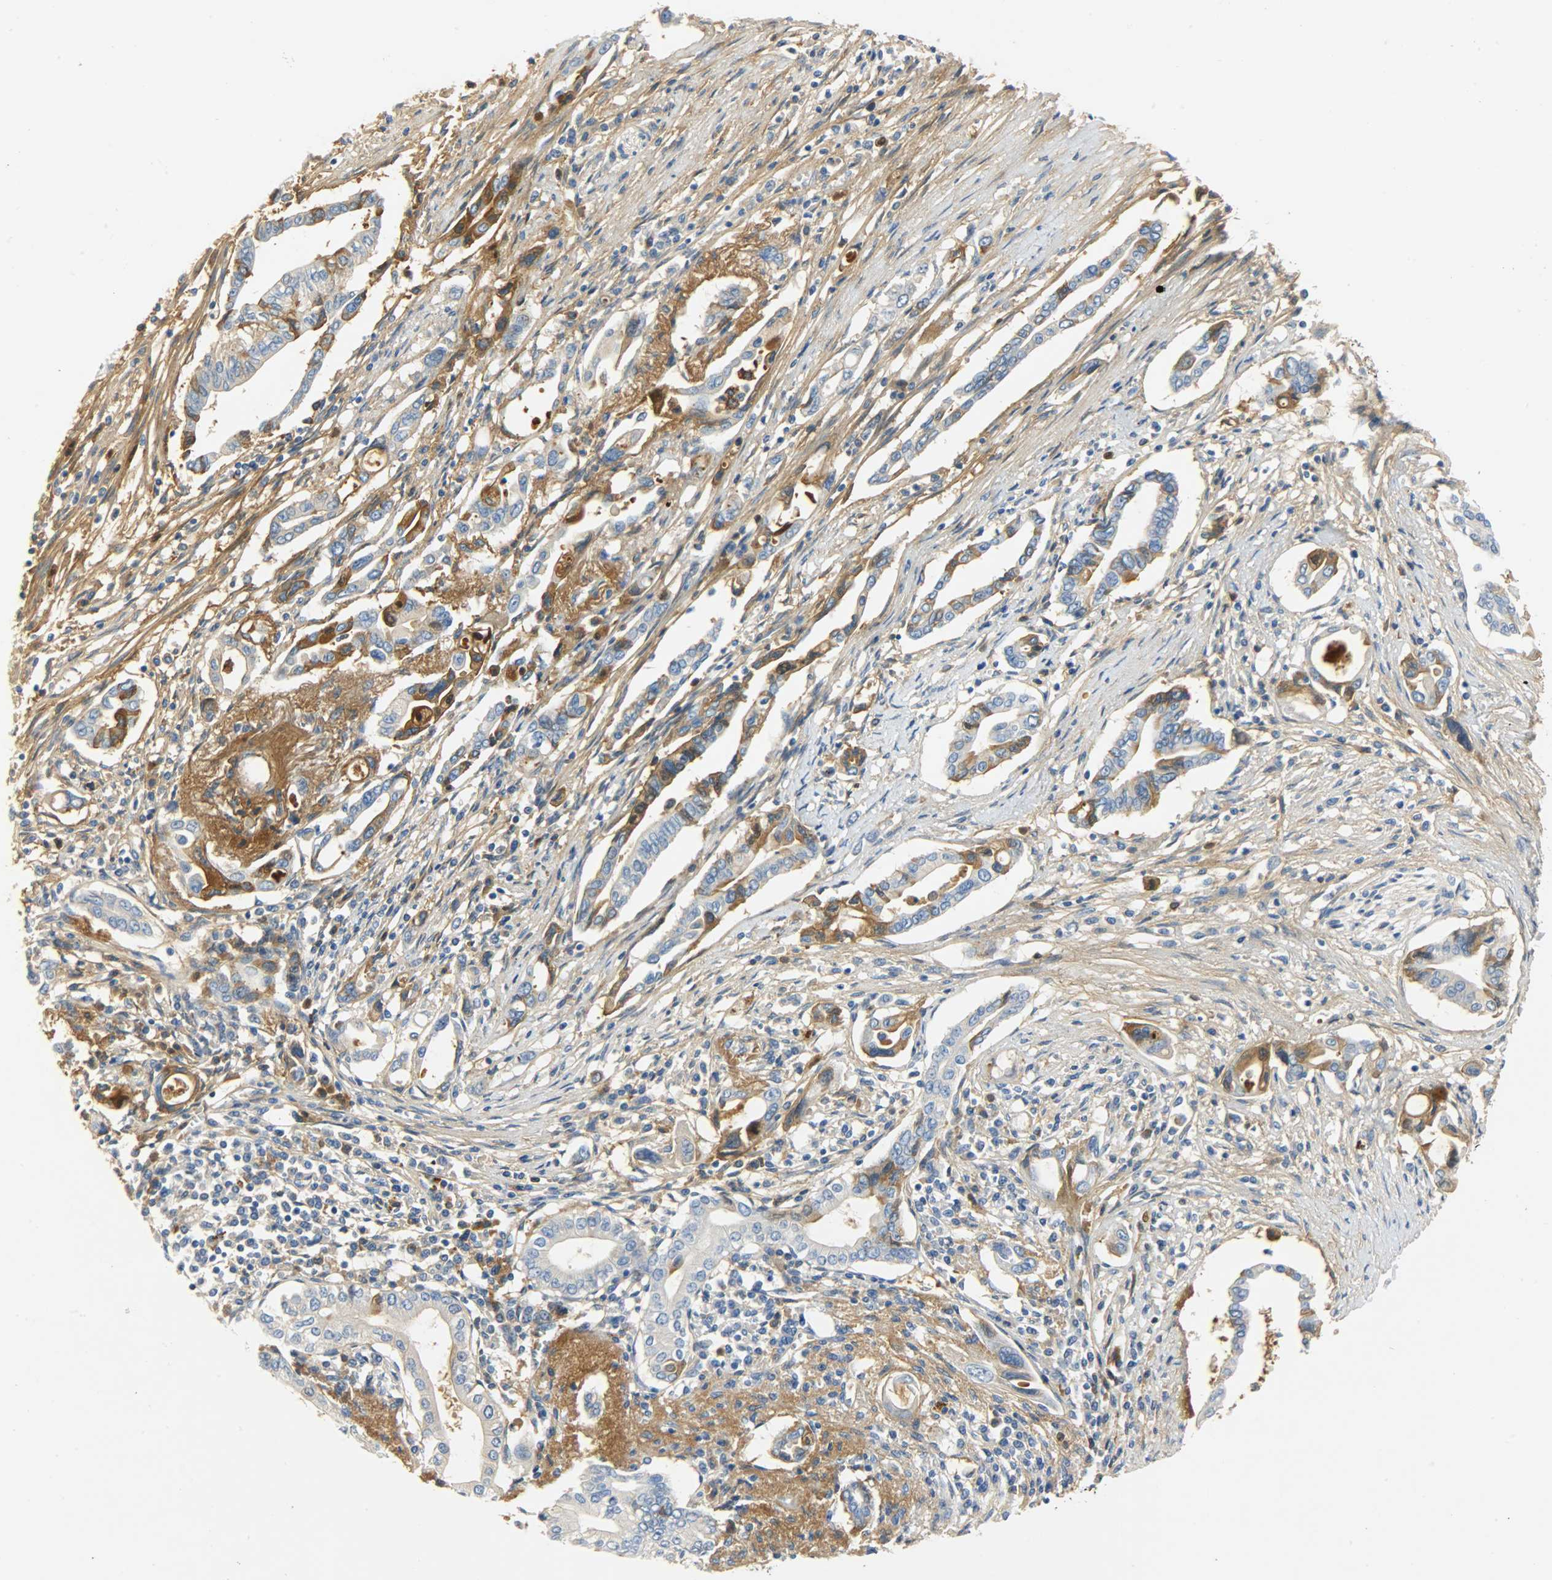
{"staining": {"intensity": "strong", "quantity": "25%-75%", "location": "cytoplasmic/membranous"}, "tissue": "pancreatic cancer", "cell_type": "Tumor cells", "image_type": "cancer", "snomed": [{"axis": "morphology", "description": "Adenocarcinoma, NOS"}, {"axis": "topography", "description": "Pancreas"}], "caption": "An immunohistochemistry micrograph of neoplastic tissue is shown. Protein staining in brown highlights strong cytoplasmic/membranous positivity in adenocarcinoma (pancreatic) within tumor cells.", "gene": "CRP", "patient": {"sex": "female", "age": 57}}